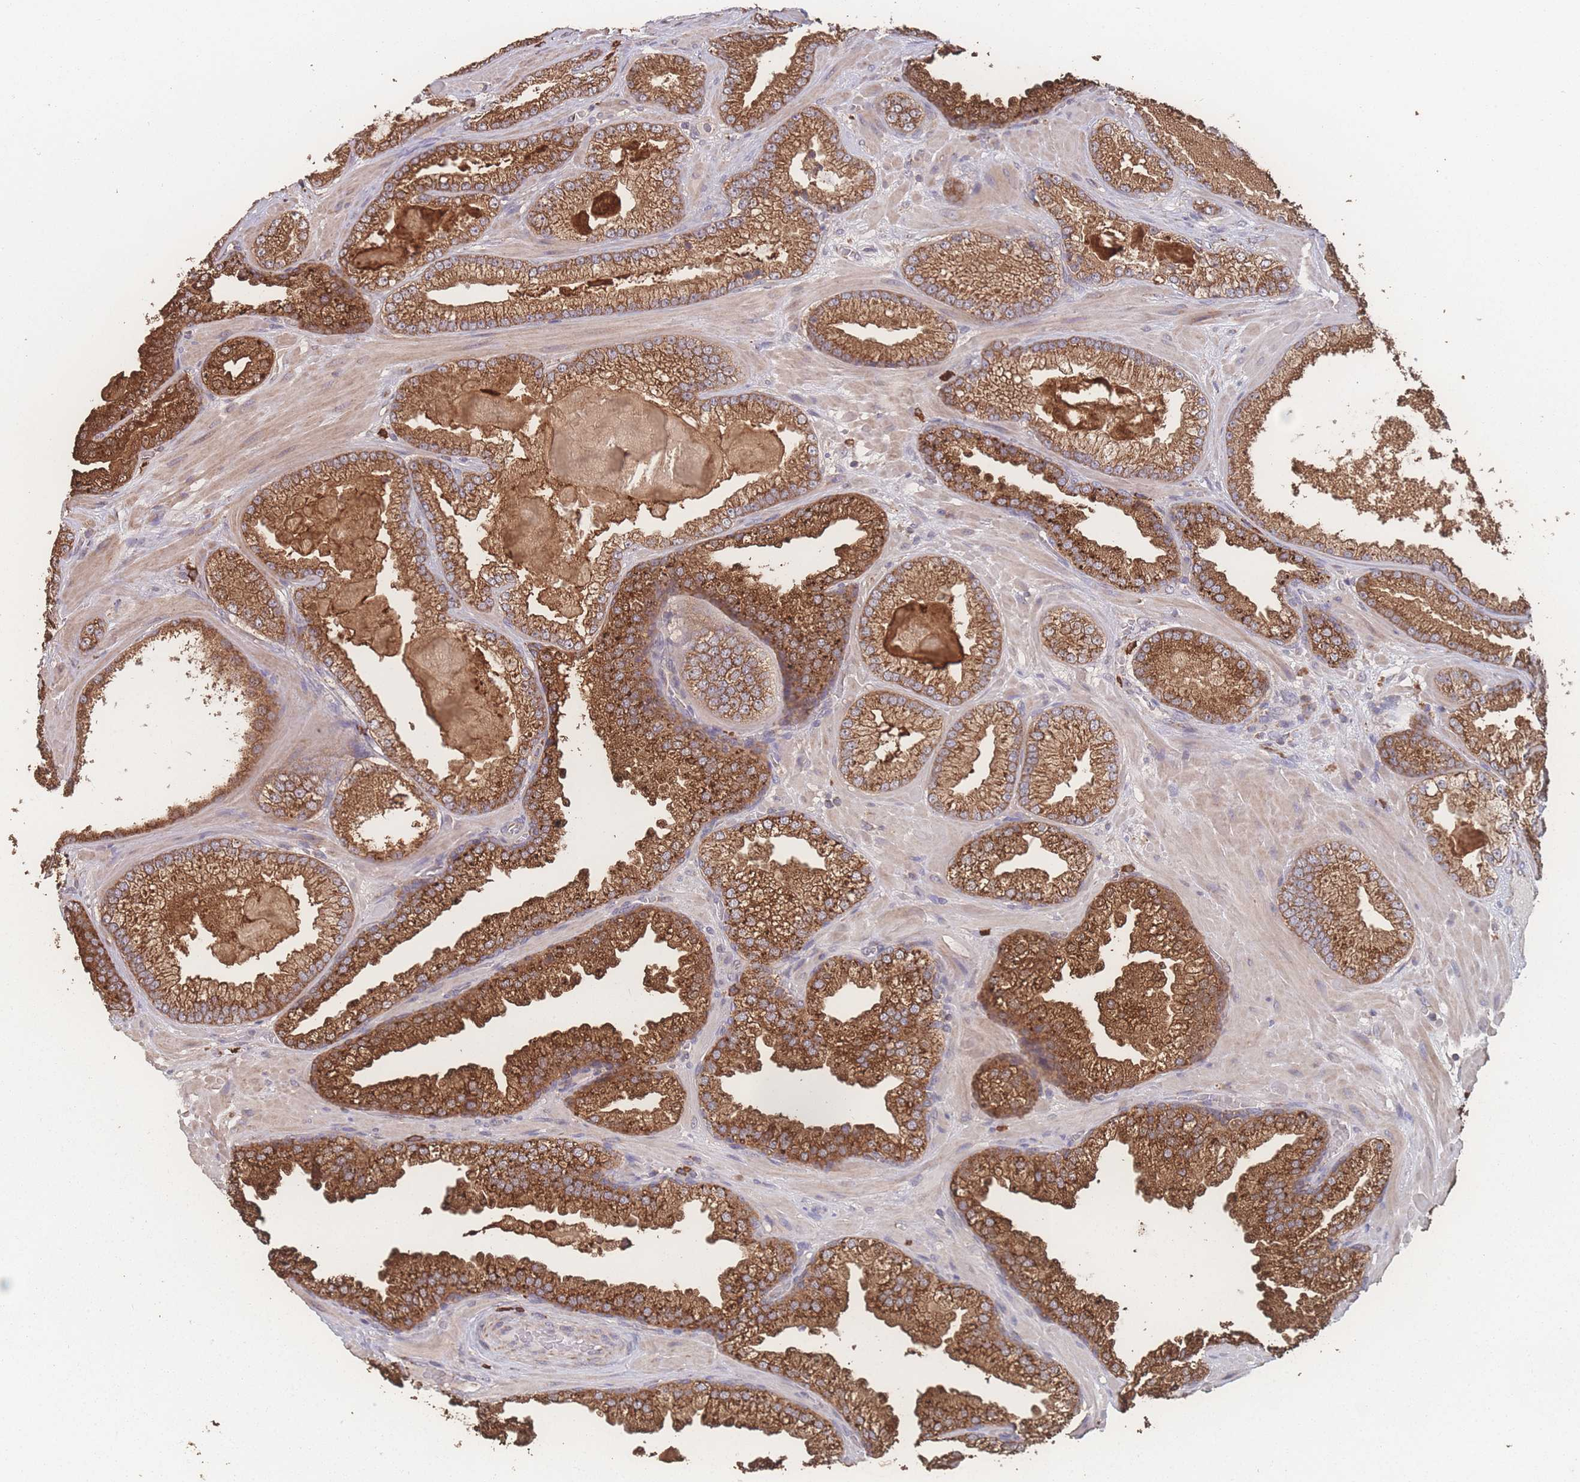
{"staining": {"intensity": "strong", "quantity": ">75%", "location": "cytoplasmic/membranous"}, "tissue": "prostate cancer", "cell_type": "Tumor cells", "image_type": "cancer", "snomed": [{"axis": "morphology", "description": "Adenocarcinoma, Low grade"}, {"axis": "topography", "description": "Prostate"}], "caption": "A micrograph of prostate adenocarcinoma (low-grade) stained for a protein demonstrates strong cytoplasmic/membranous brown staining in tumor cells.", "gene": "SGSM3", "patient": {"sex": "male", "age": 57}}